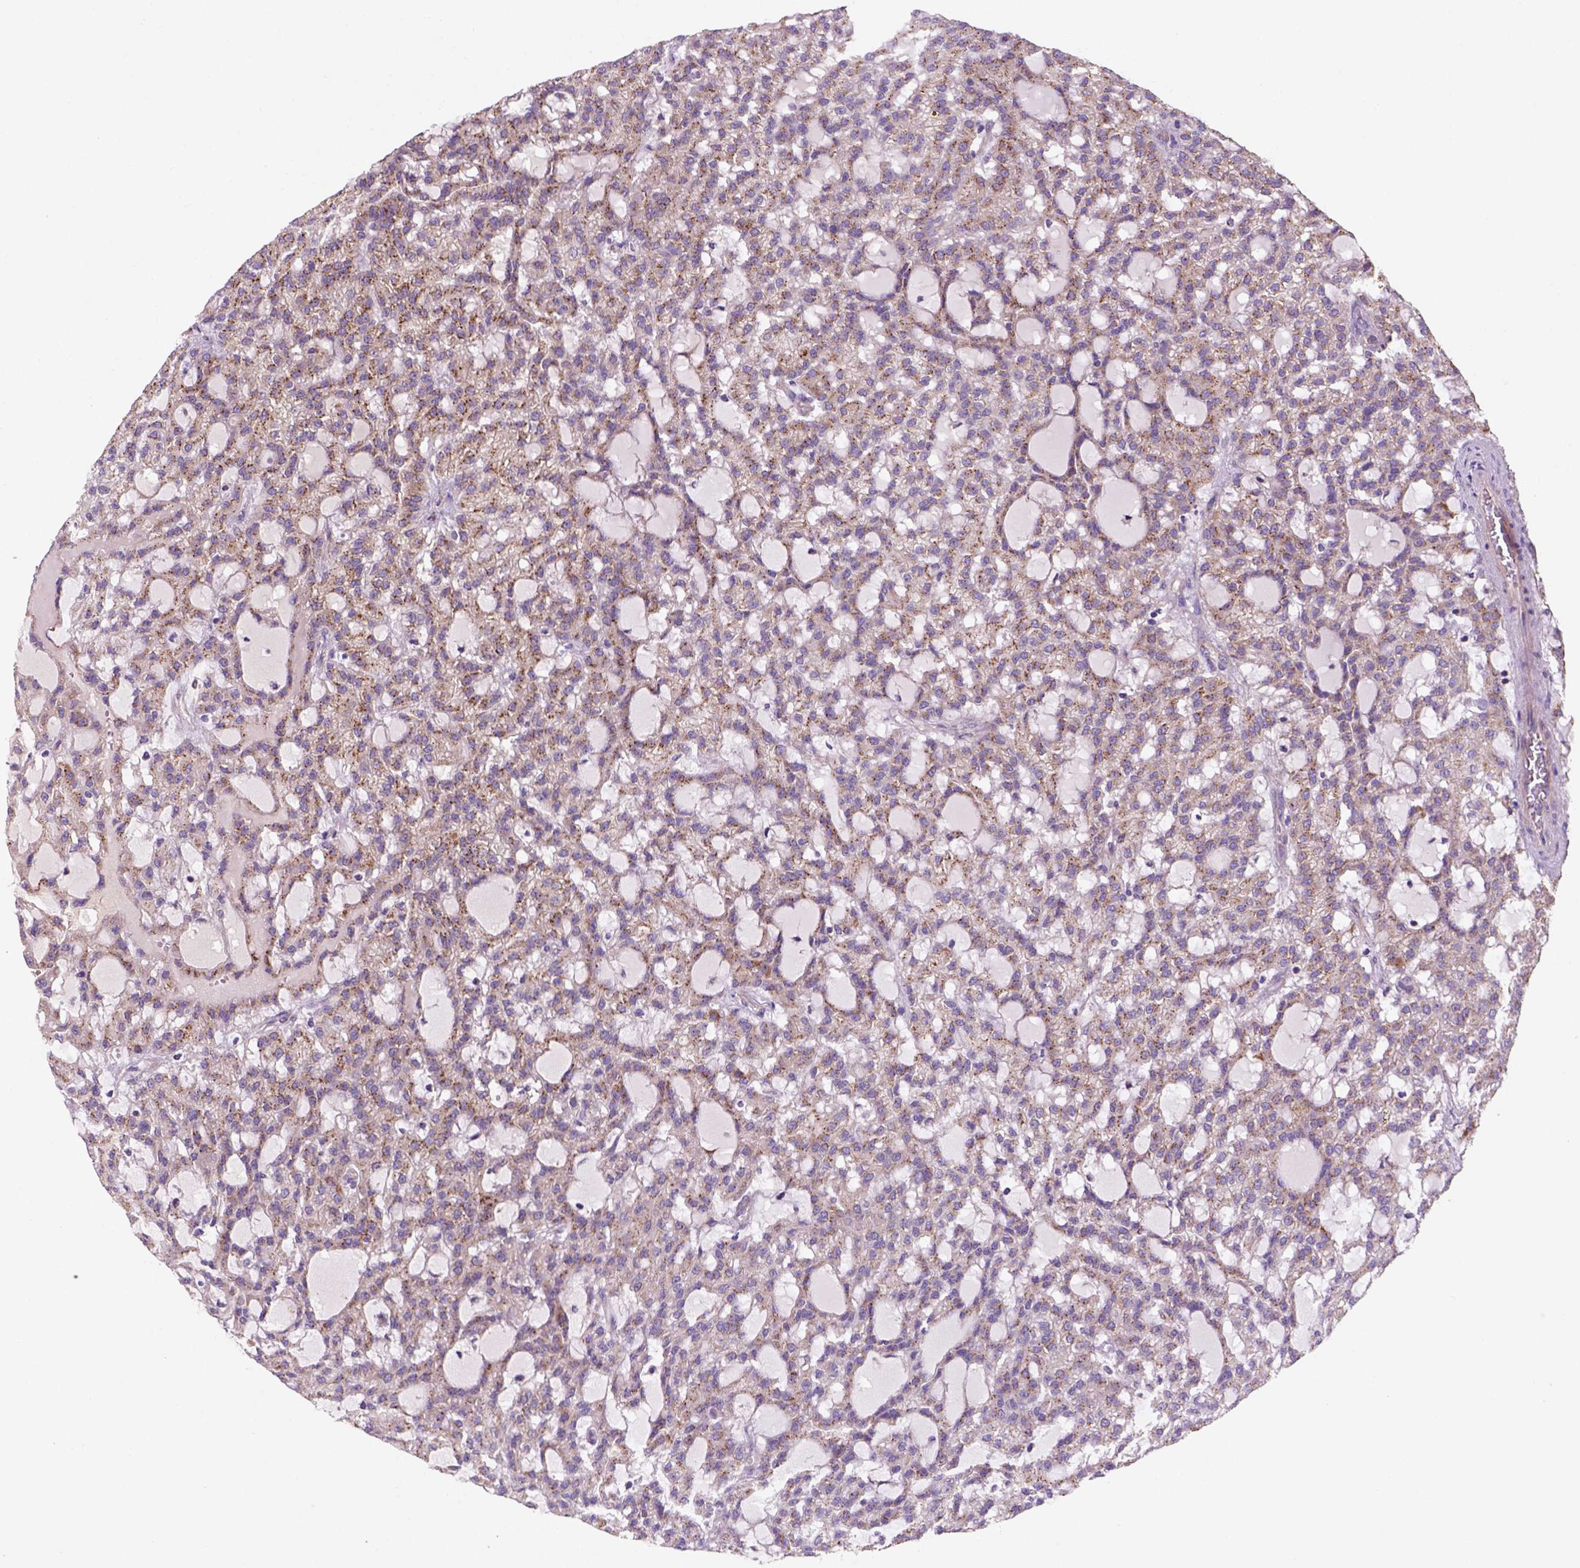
{"staining": {"intensity": "moderate", "quantity": "25%-75%", "location": "cytoplasmic/membranous"}, "tissue": "renal cancer", "cell_type": "Tumor cells", "image_type": "cancer", "snomed": [{"axis": "morphology", "description": "Adenocarcinoma, NOS"}, {"axis": "topography", "description": "Kidney"}], "caption": "Immunohistochemical staining of human renal adenocarcinoma exhibits moderate cytoplasmic/membranous protein staining in approximately 25%-75% of tumor cells. (IHC, brightfield microscopy, high magnification).", "gene": "WARS2", "patient": {"sex": "male", "age": 63}}